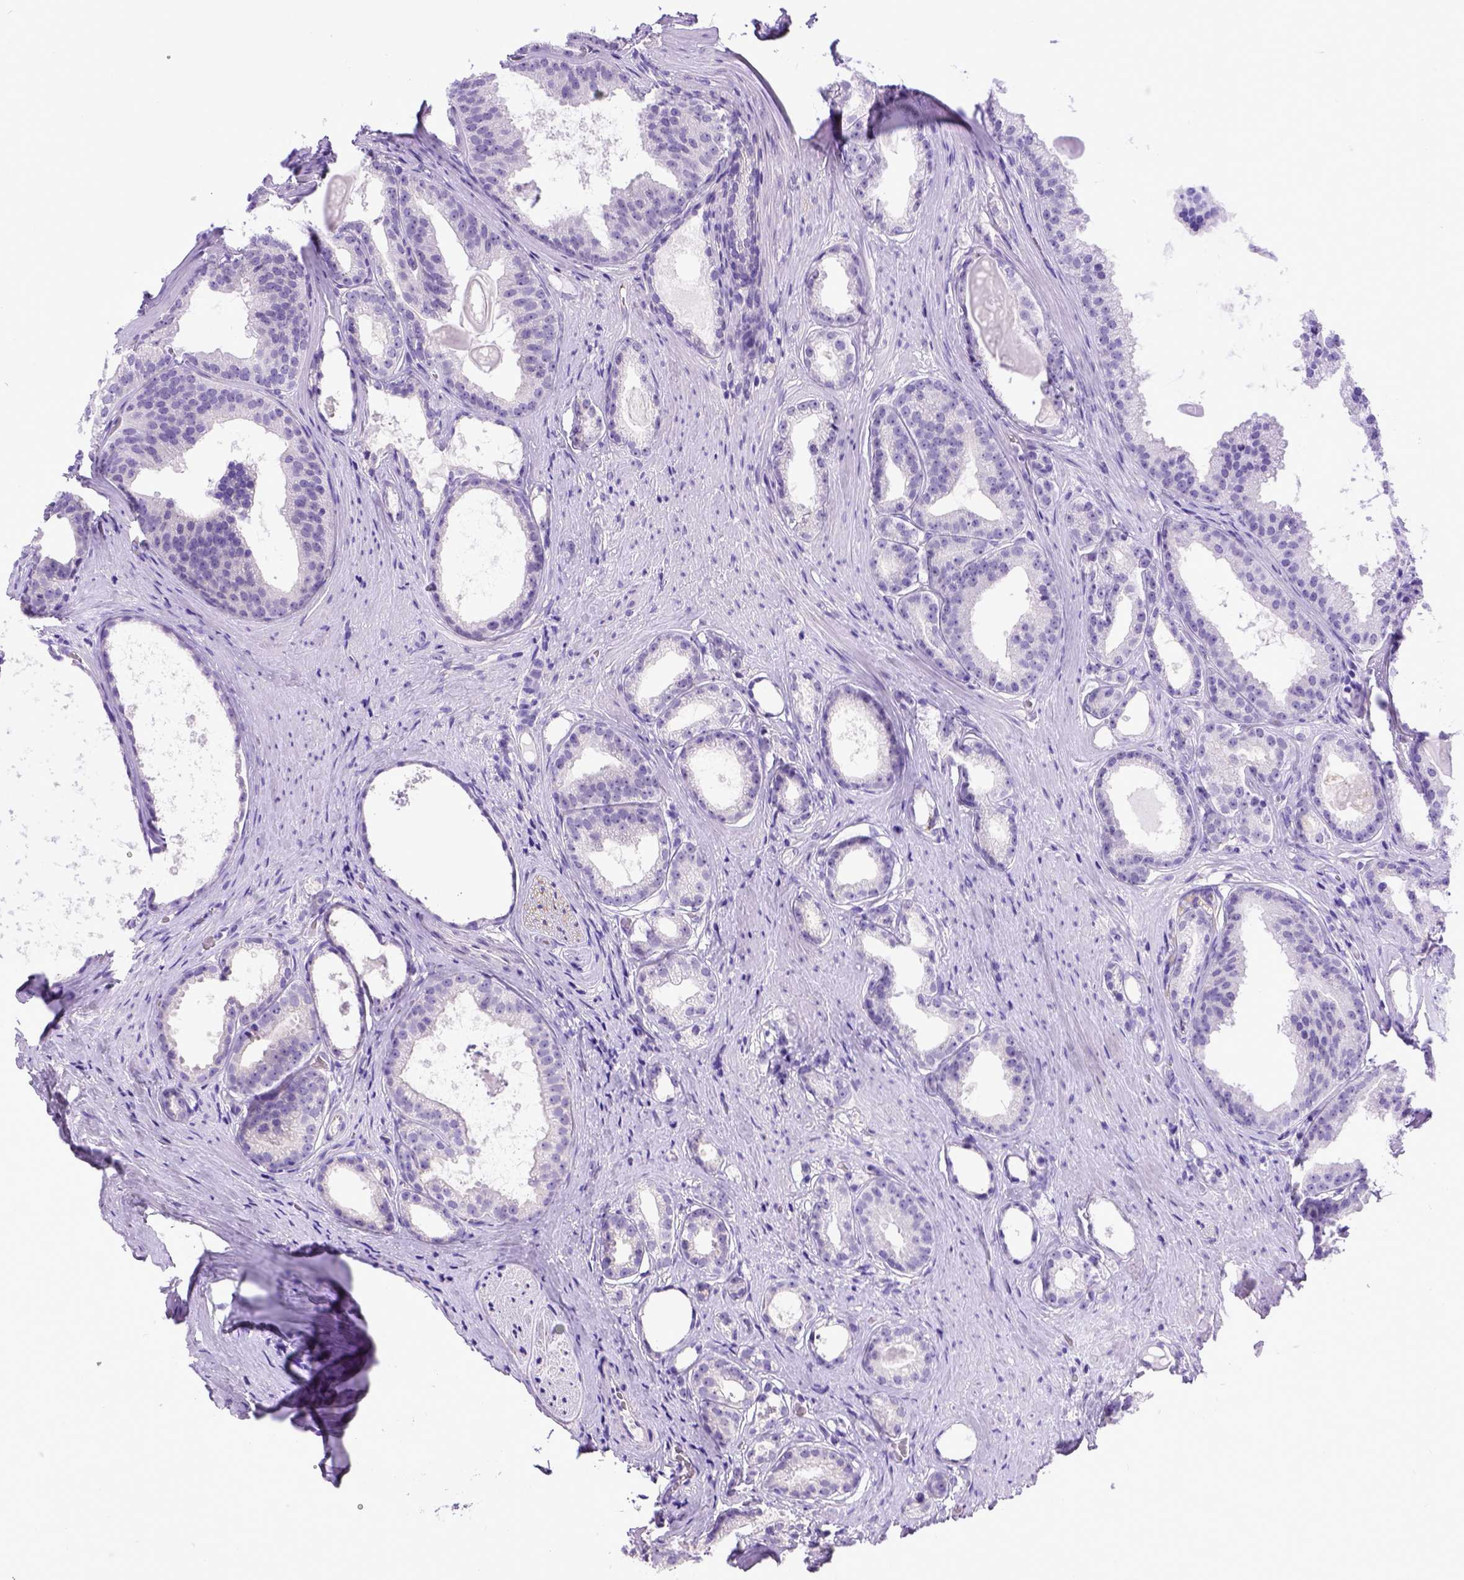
{"staining": {"intensity": "negative", "quantity": "none", "location": "none"}, "tissue": "prostate cancer", "cell_type": "Tumor cells", "image_type": "cancer", "snomed": [{"axis": "morphology", "description": "Adenocarcinoma, Low grade"}, {"axis": "topography", "description": "Prostate"}], "caption": "Image shows no protein expression in tumor cells of prostate cancer (low-grade adenocarcinoma) tissue.", "gene": "ADAM12", "patient": {"sex": "male", "age": 65}}